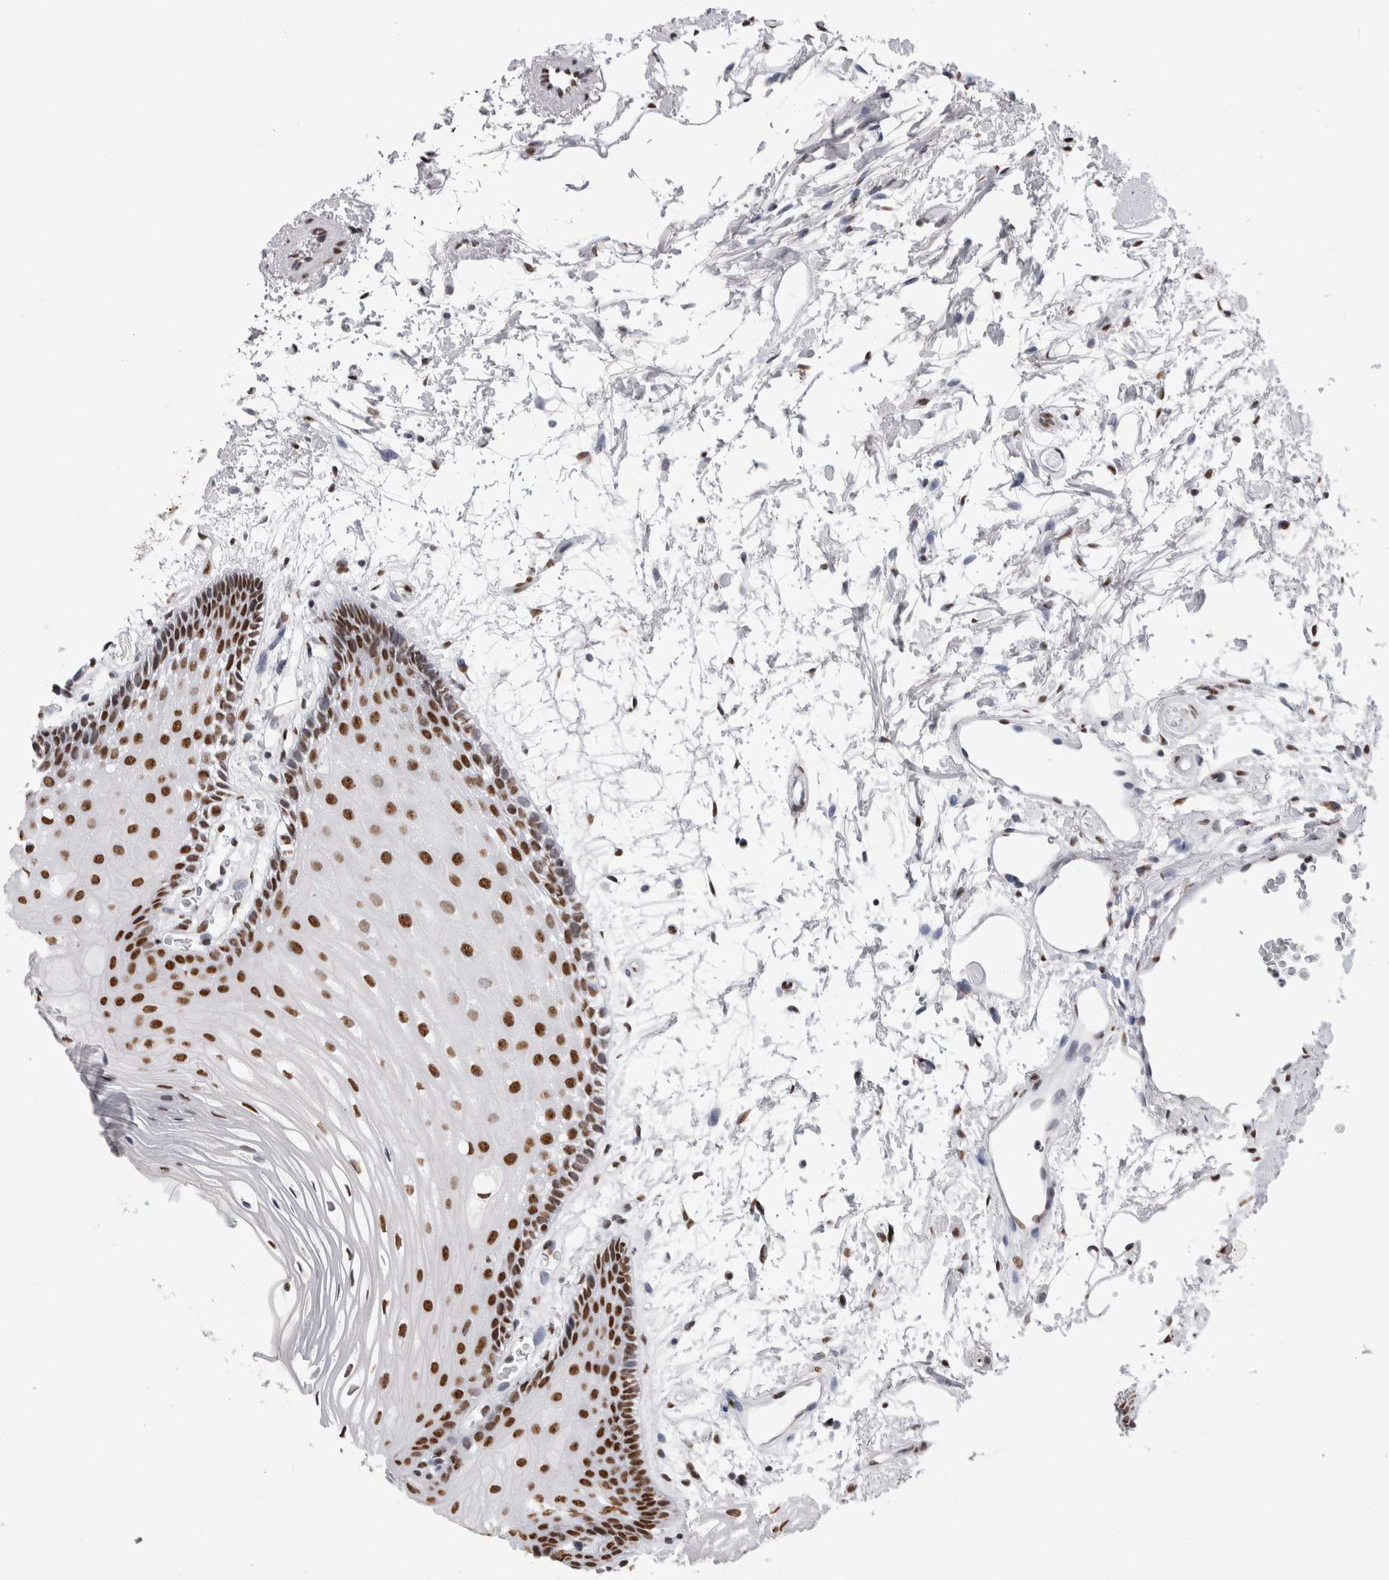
{"staining": {"intensity": "strong", "quantity": ">75%", "location": "nuclear"}, "tissue": "oral mucosa", "cell_type": "Squamous epithelial cells", "image_type": "normal", "snomed": [{"axis": "morphology", "description": "Normal tissue, NOS"}, {"axis": "topography", "description": "Skeletal muscle"}, {"axis": "topography", "description": "Oral tissue"}, {"axis": "topography", "description": "Peripheral nerve tissue"}], "caption": "Immunohistochemical staining of normal human oral mucosa reveals >75% levels of strong nuclear protein staining in approximately >75% of squamous epithelial cells. The staining is performed using DAB brown chromogen to label protein expression. The nuclei are counter-stained blue using hematoxylin.", "gene": "ALPK3", "patient": {"sex": "female", "age": 84}}